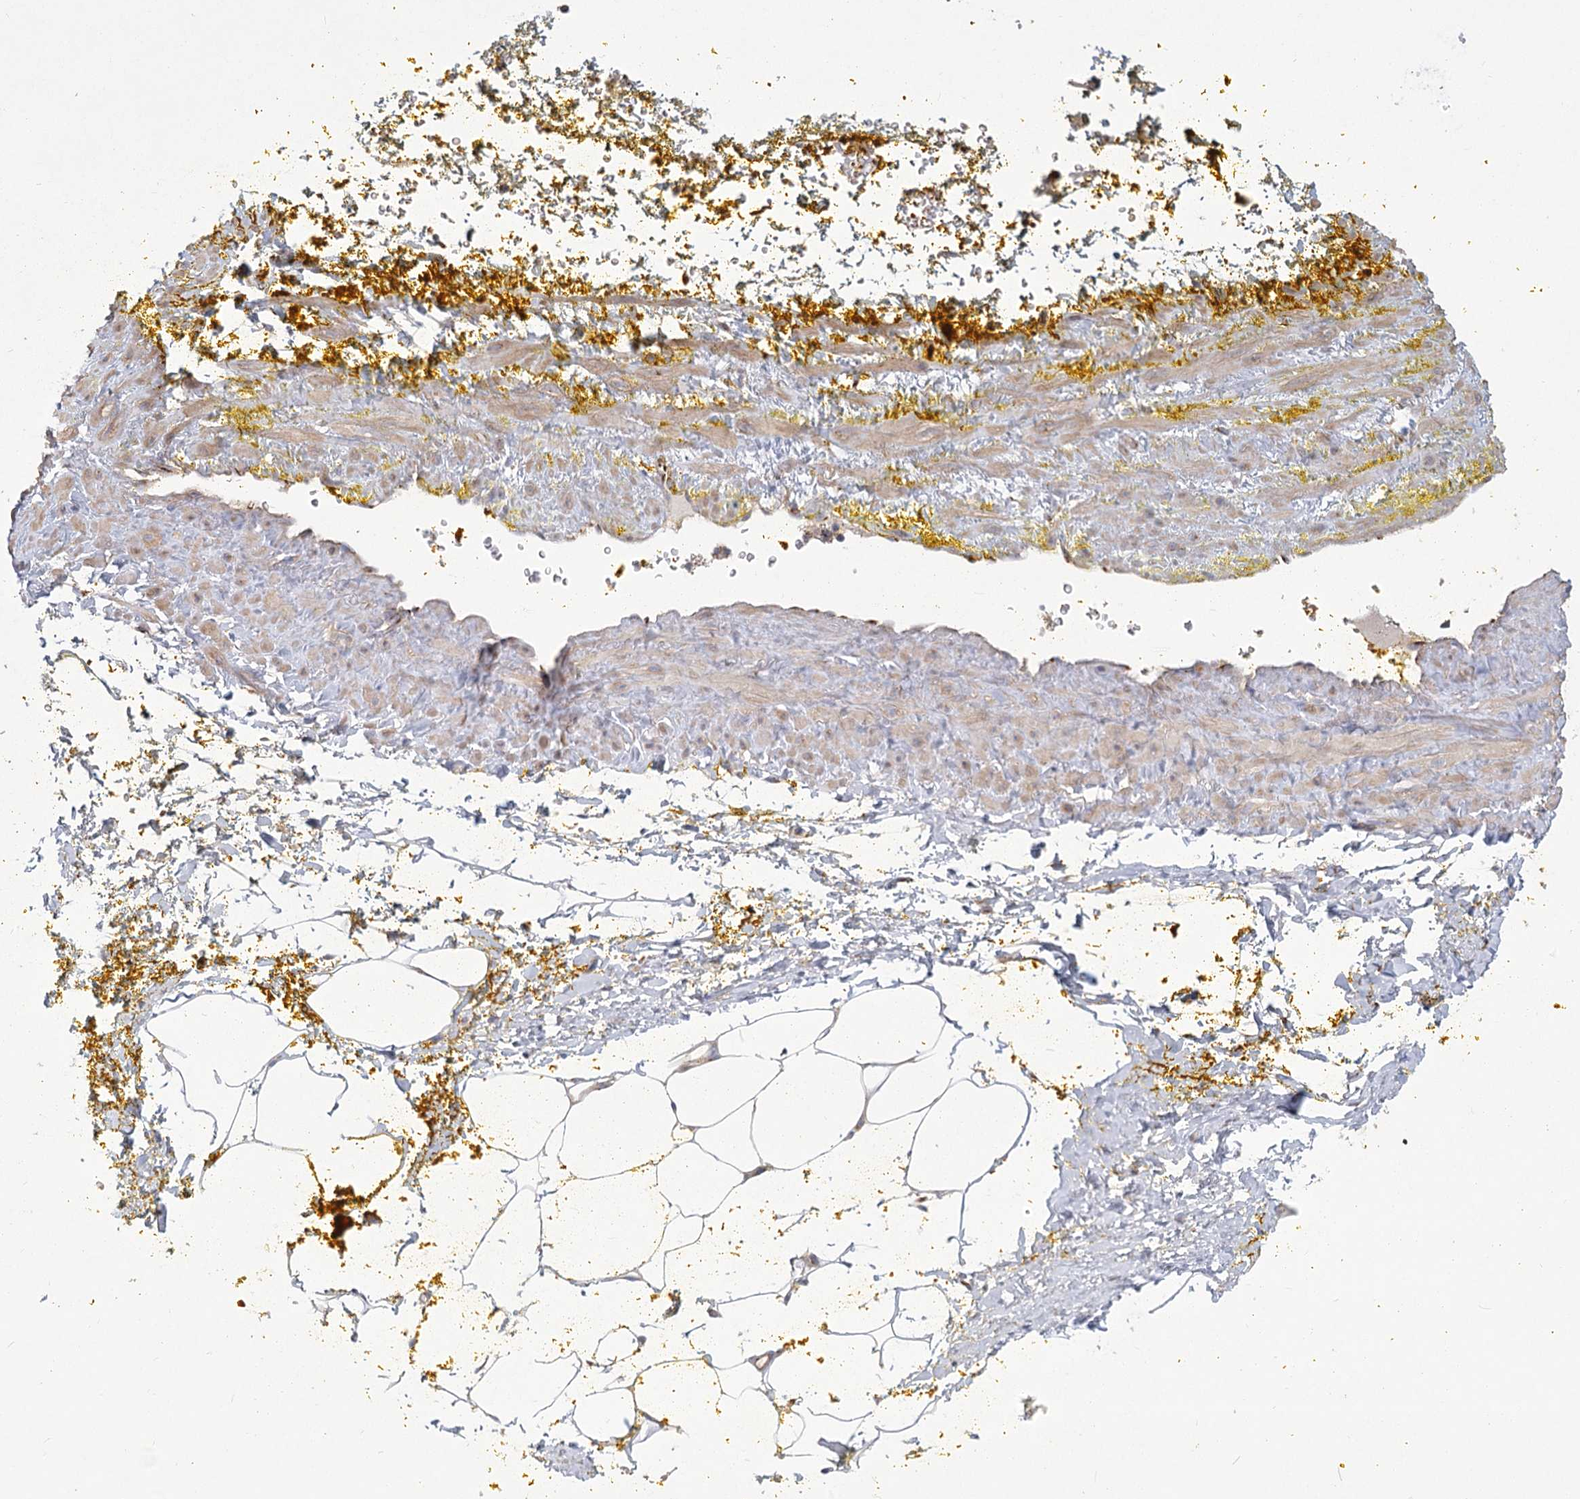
{"staining": {"intensity": "weak", "quantity": "<25%", "location": "cytoplasmic/membranous"}, "tissue": "adipose tissue", "cell_type": "Adipocytes", "image_type": "normal", "snomed": [{"axis": "morphology", "description": "Normal tissue, NOS"}, {"axis": "morphology", "description": "Adenocarcinoma, Low grade"}, {"axis": "topography", "description": "Prostate"}, {"axis": "topography", "description": "Peripheral nerve tissue"}], "caption": "Immunohistochemistry (IHC) image of benign adipose tissue: human adipose tissue stained with DAB (3,3'-diaminobenzidine) reveals no significant protein staining in adipocytes. (Stains: DAB immunohistochemistry with hematoxylin counter stain, Microscopy: brightfield microscopy at high magnification).", "gene": "CNTLN", "patient": {"sex": "male", "age": 63}}